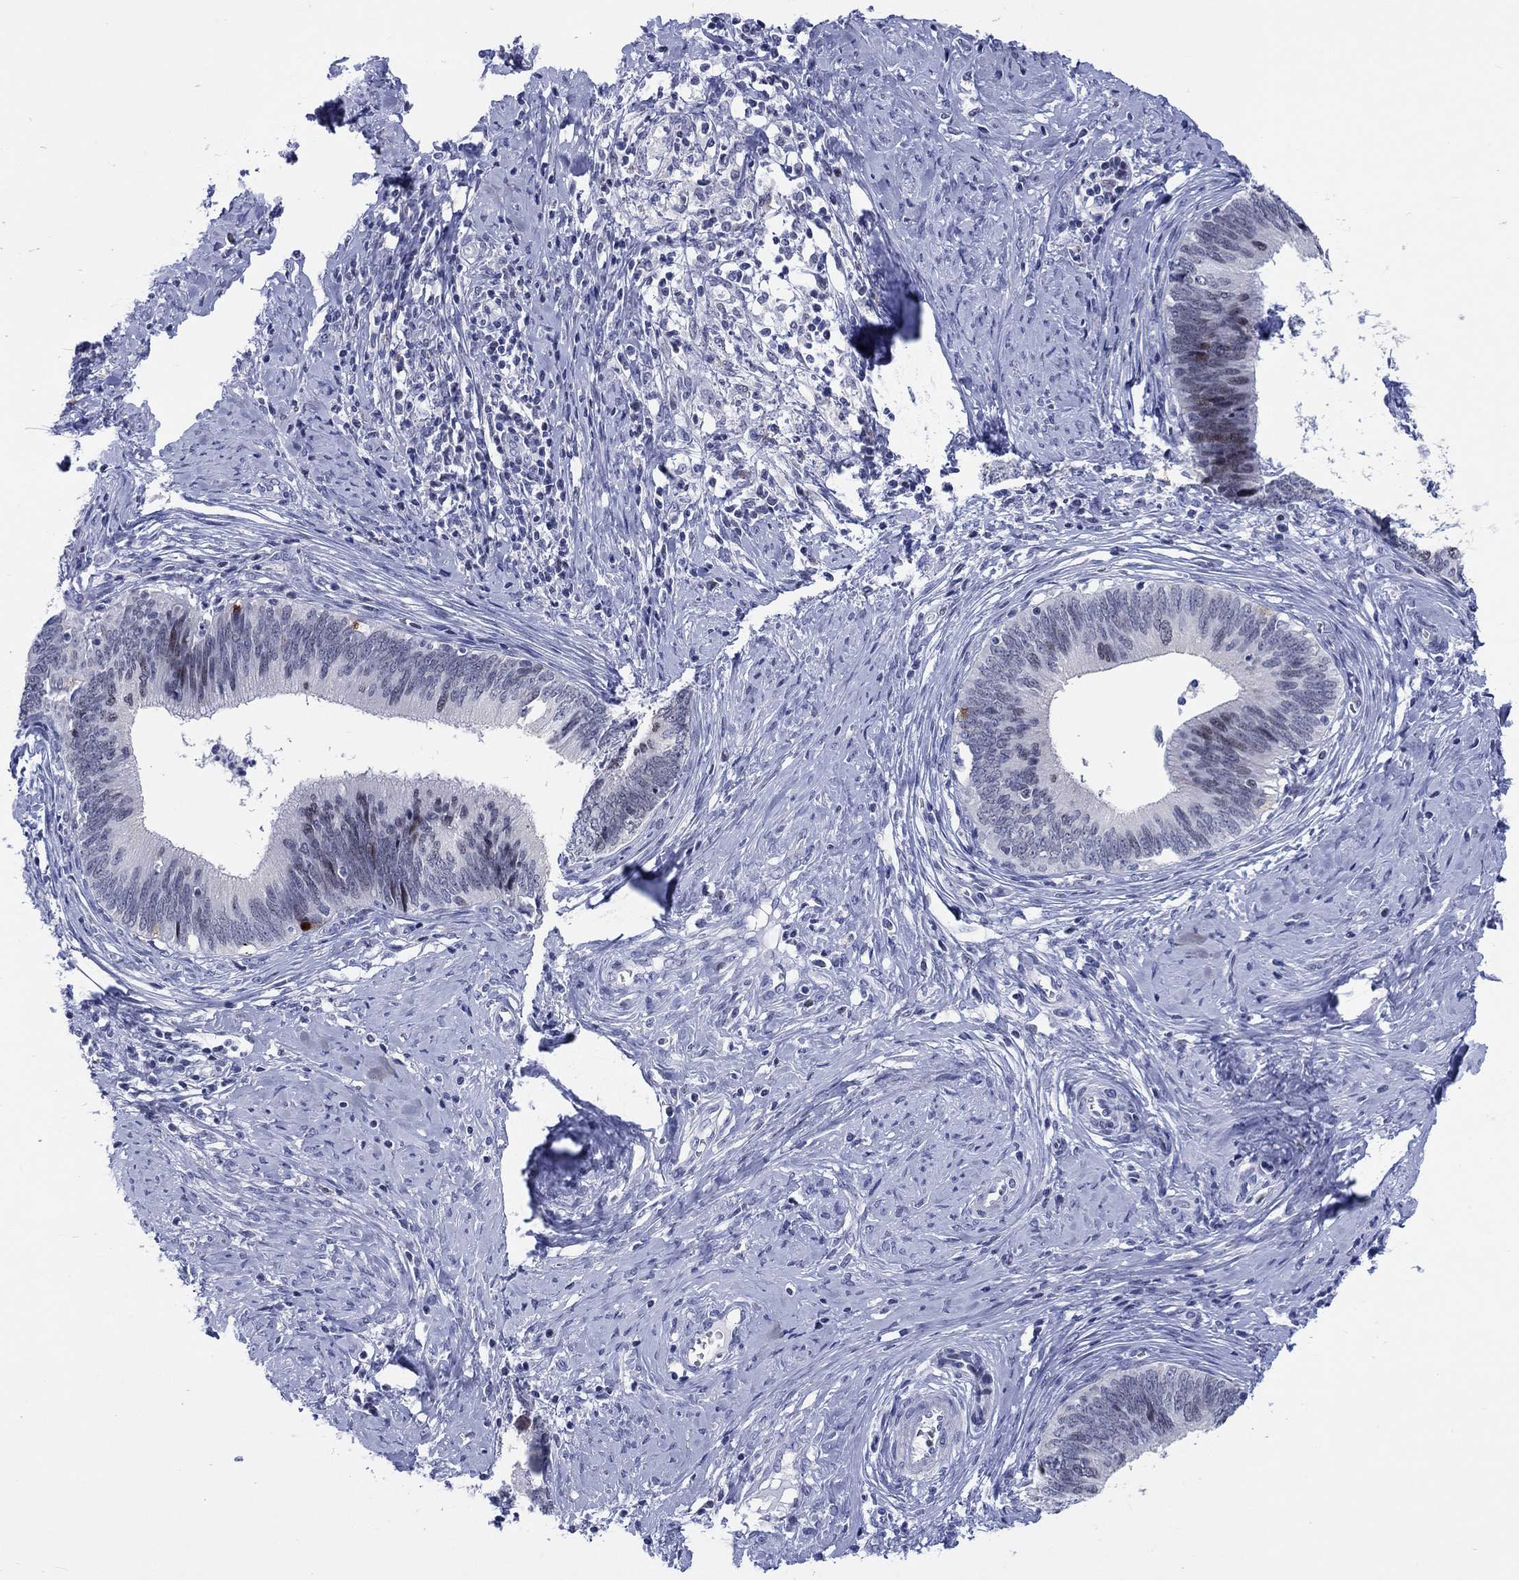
{"staining": {"intensity": "moderate", "quantity": "<25%", "location": "nuclear"}, "tissue": "cervical cancer", "cell_type": "Tumor cells", "image_type": "cancer", "snomed": [{"axis": "morphology", "description": "Adenocarcinoma, NOS"}, {"axis": "topography", "description": "Cervix"}], "caption": "Immunohistochemistry (DAB (3,3'-diaminobenzidine)) staining of cervical adenocarcinoma shows moderate nuclear protein positivity in approximately <25% of tumor cells.", "gene": "CDCA2", "patient": {"sex": "female", "age": 42}}